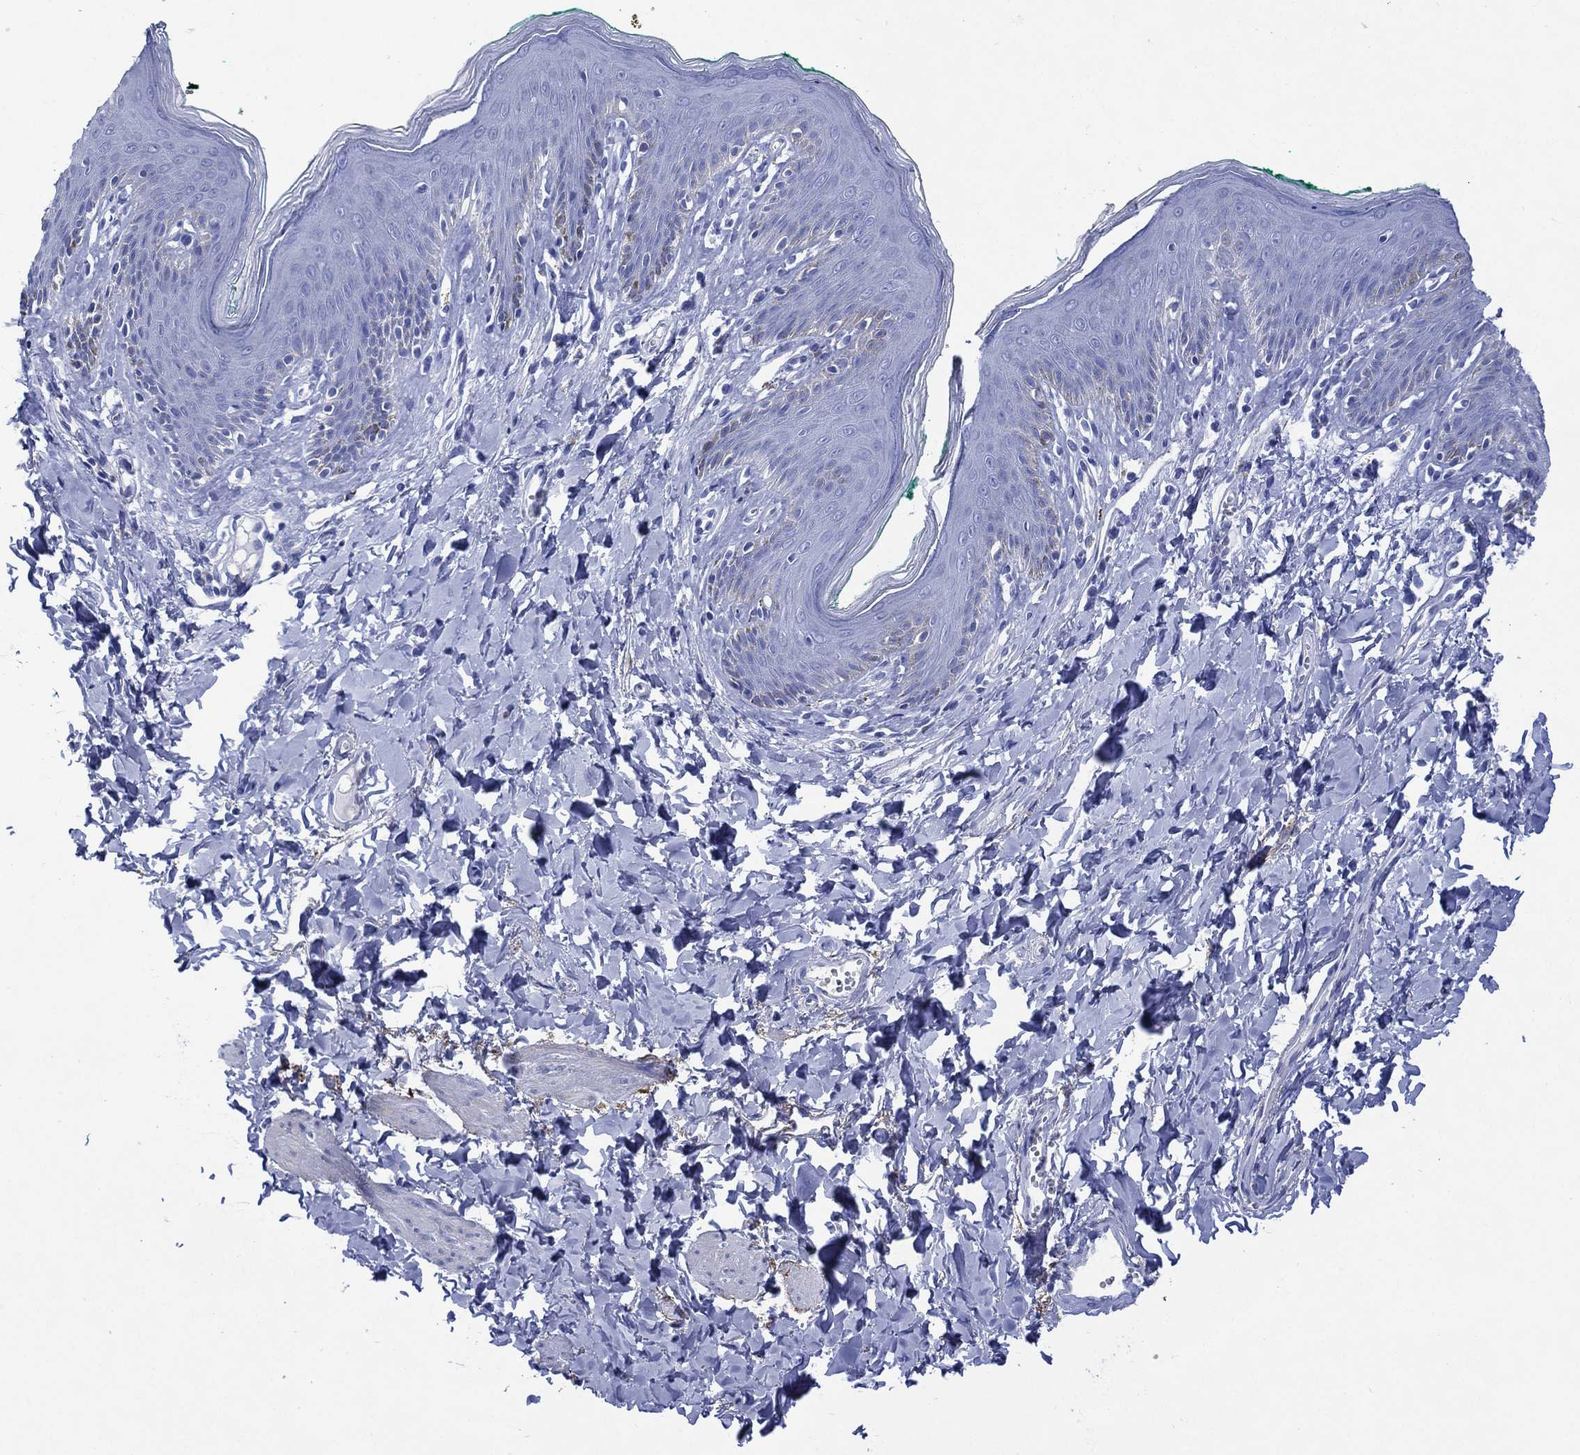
{"staining": {"intensity": "negative", "quantity": "none", "location": "none"}, "tissue": "skin", "cell_type": "Epidermal cells", "image_type": "normal", "snomed": [{"axis": "morphology", "description": "Normal tissue, NOS"}, {"axis": "topography", "description": "Vulva"}], "caption": "Immunohistochemistry (IHC) micrograph of normal human skin stained for a protein (brown), which reveals no expression in epidermal cells. (Brightfield microscopy of DAB IHC at high magnification).", "gene": "SHCBP1L", "patient": {"sex": "female", "age": 66}}